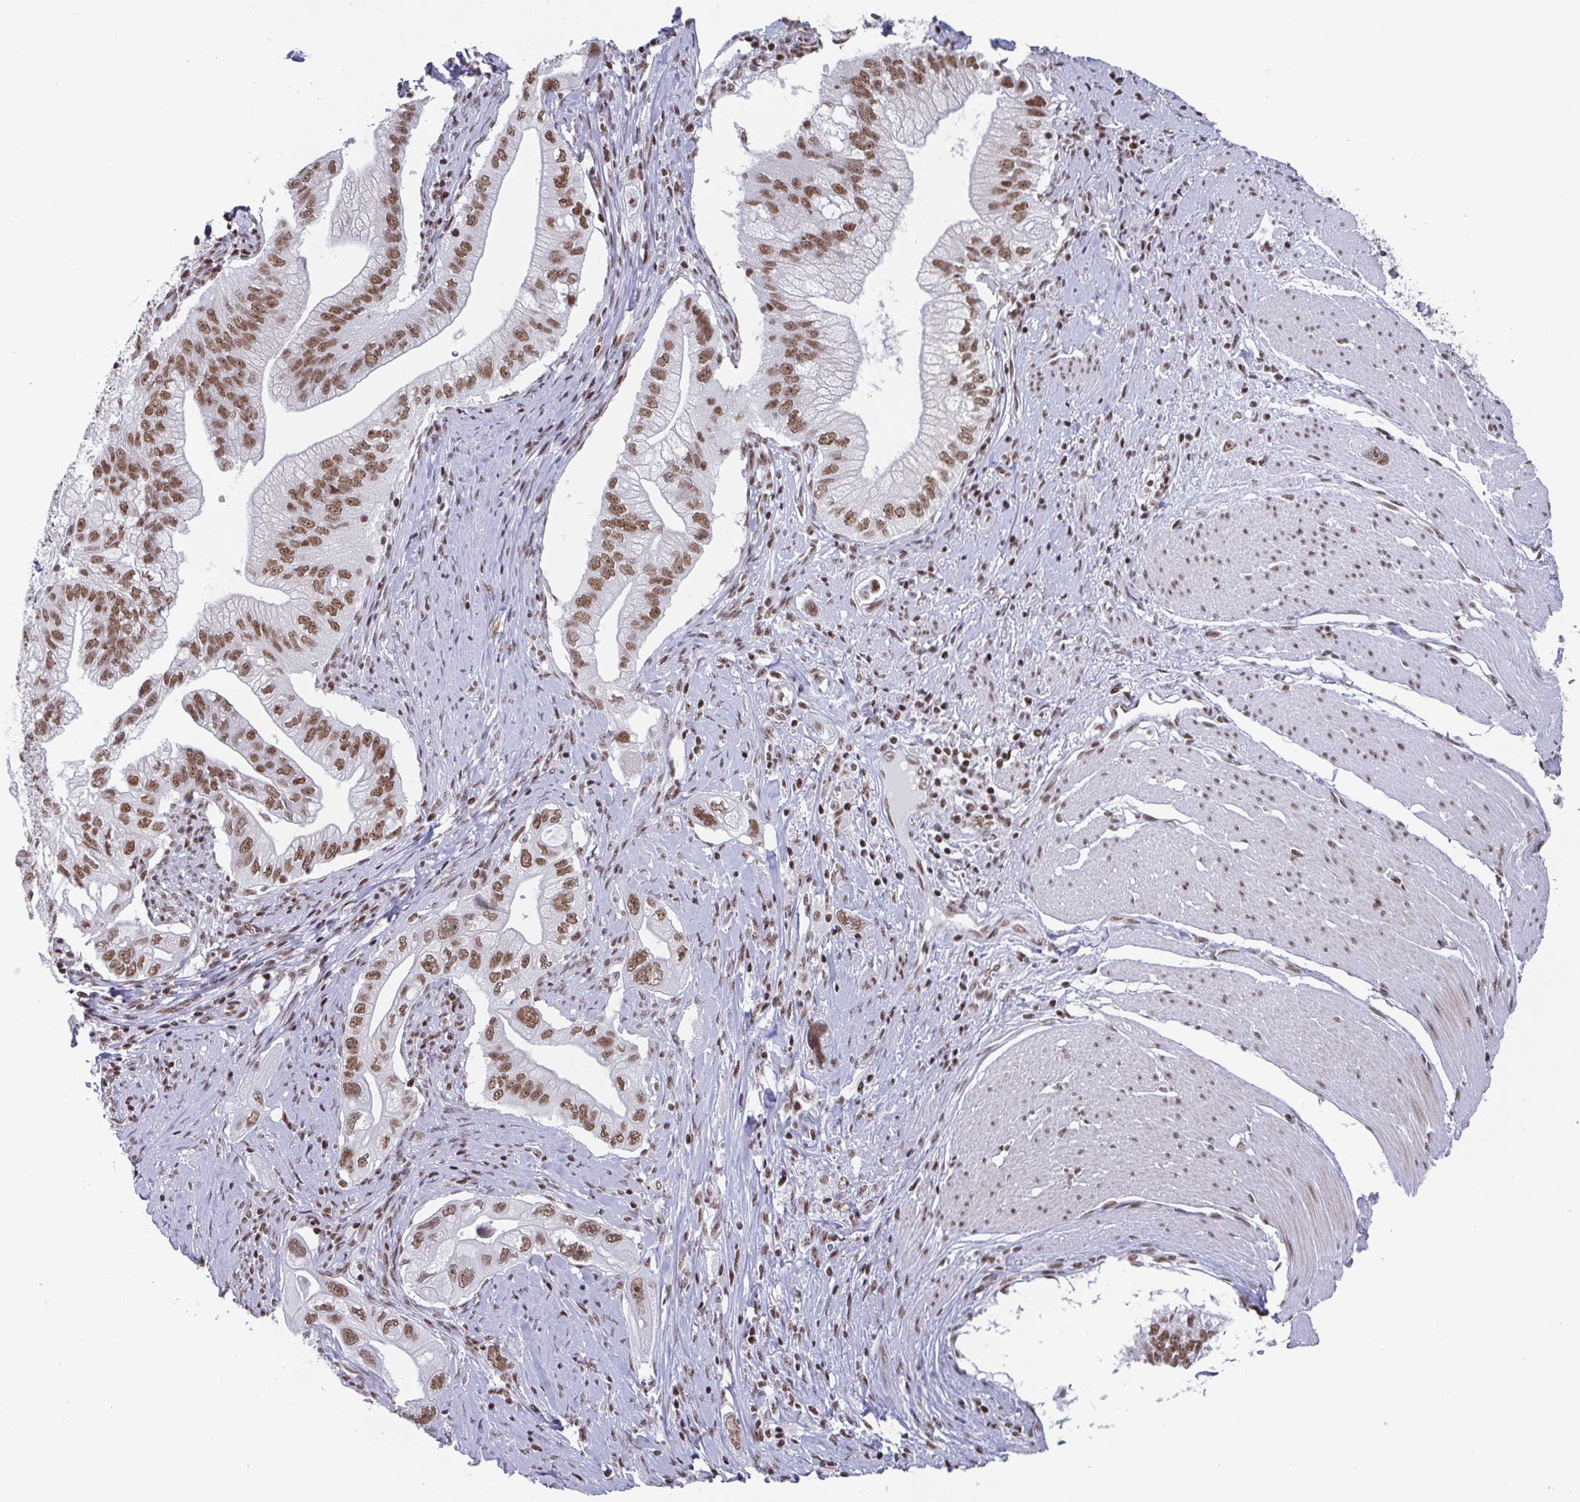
{"staining": {"intensity": "moderate", "quantity": ">75%", "location": "nuclear"}, "tissue": "pancreatic cancer", "cell_type": "Tumor cells", "image_type": "cancer", "snomed": [{"axis": "morphology", "description": "Adenocarcinoma, NOS"}, {"axis": "topography", "description": "Pancreas"}], "caption": "Human pancreatic adenocarcinoma stained with a protein marker shows moderate staining in tumor cells.", "gene": "CTCF", "patient": {"sex": "male", "age": 70}}